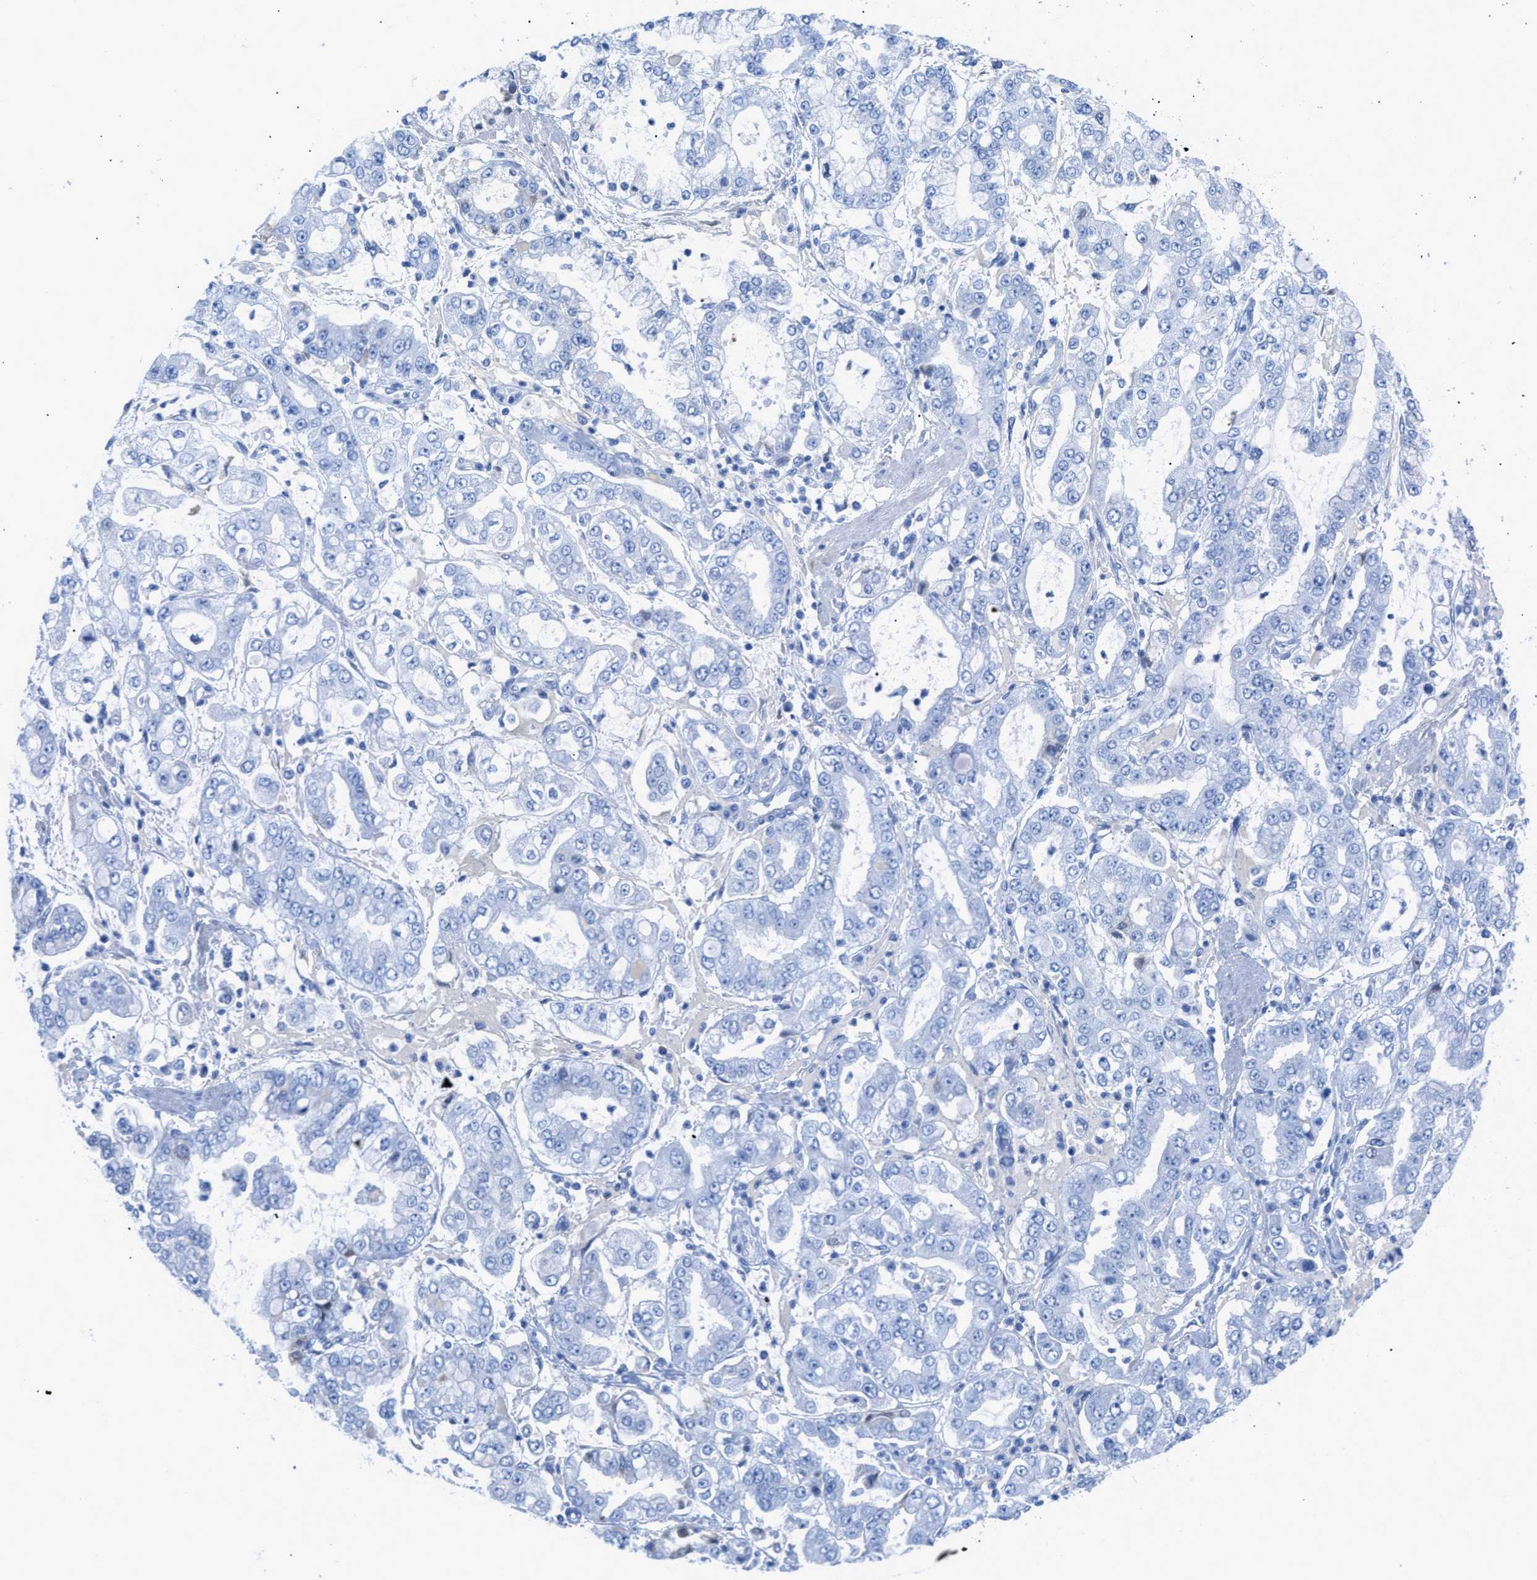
{"staining": {"intensity": "negative", "quantity": "none", "location": "none"}, "tissue": "stomach cancer", "cell_type": "Tumor cells", "image_type": "cancer", "snomed": [{"axis": "morphology", "description": "Adenocarcinoma, NOS"}, {"axis": "topography", "description": "Stomach"}], "caption": "There is no significant expression in tumor cells of stomach cancer (adenocarcinoma).", "gene": "TCL1A", "patient": {"sex": "male", "age": 76}}